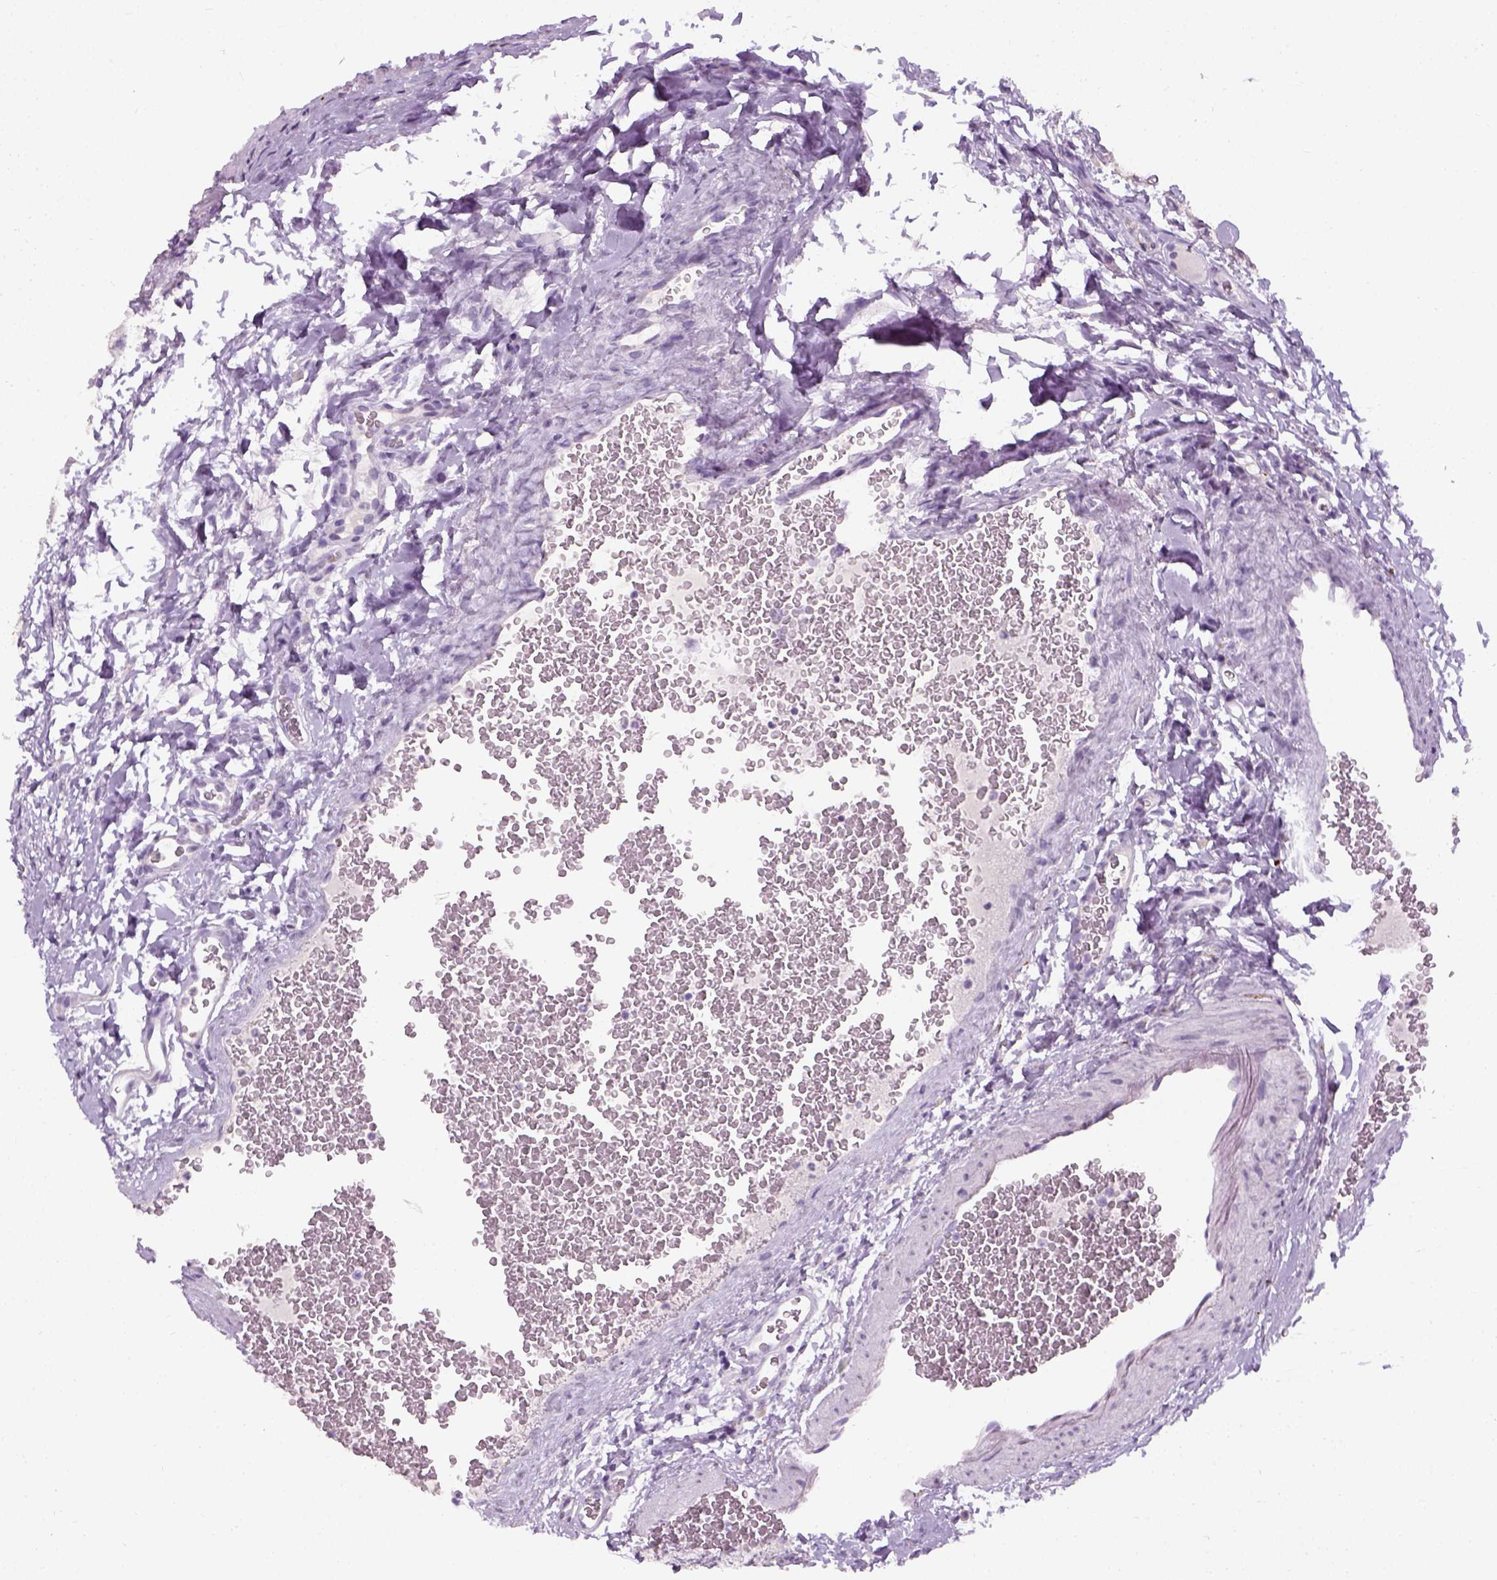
{"staining": {"intensity": "negative", "quantity": "none", "location": "none"}, "tissue": "stomach", "cell_type": "Glandular cells", "image_type": "normal", "snomed": [{"axis": "morphology", "description": "Normal tissue, NOS"}, {"axis": "morphology", "description": "Adenocarcinoma, NOS"}, {"axis": "morphology", "description": "Adenocarcinoma, High grade"}, {"axis": "topography", "description": "Stomach, upper"}, {"axis": "topography", "description": "Stomach"}], "caption": "DAB immunohistochemical staining of normal stomach displays no significant staining in glandular cells.", "gene": "TH", "patient": {"sex": "female", "age": 65}}